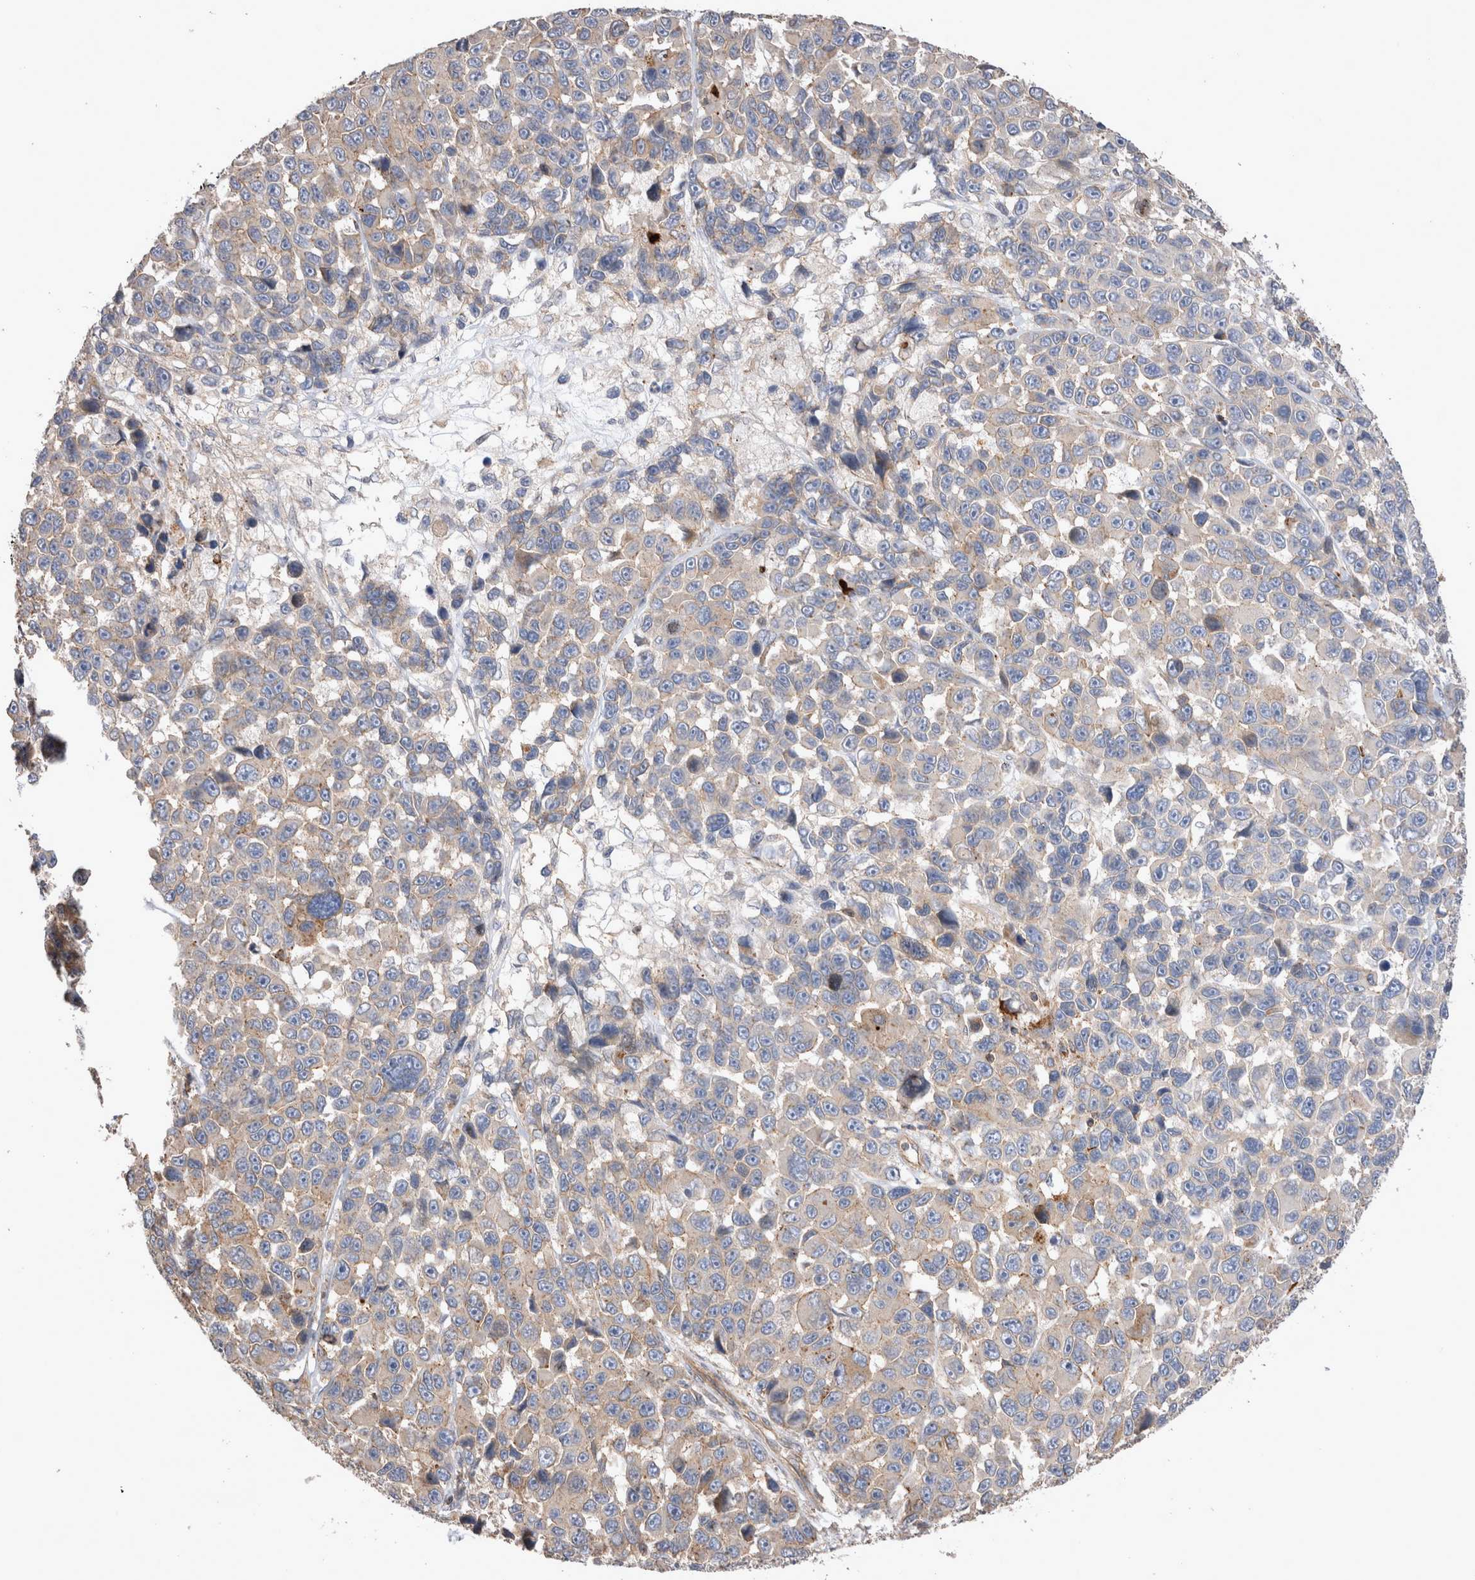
{"staining": {"intensity": "weak", "quantity": ">75%", "location": "cytoplasmic/membranous"}, "tissue": "melanoma", "cell_type": "Tumor cells", "image_type": "cancer", "snomed": [{"axis": "morphology", "description": "Malignant melanoma, NOS"}, {"axis": "topography", "description": "Skin"}], "caption": "A micrograph of human melanoma stained for a protein displays weak cytoplasmic/membranous brown staining in tumor cells. The protein is shown in brown color, while the nuclei are stained blue.", "gene": "NXT2", "patient": {"sex": "male", "age": 53}}